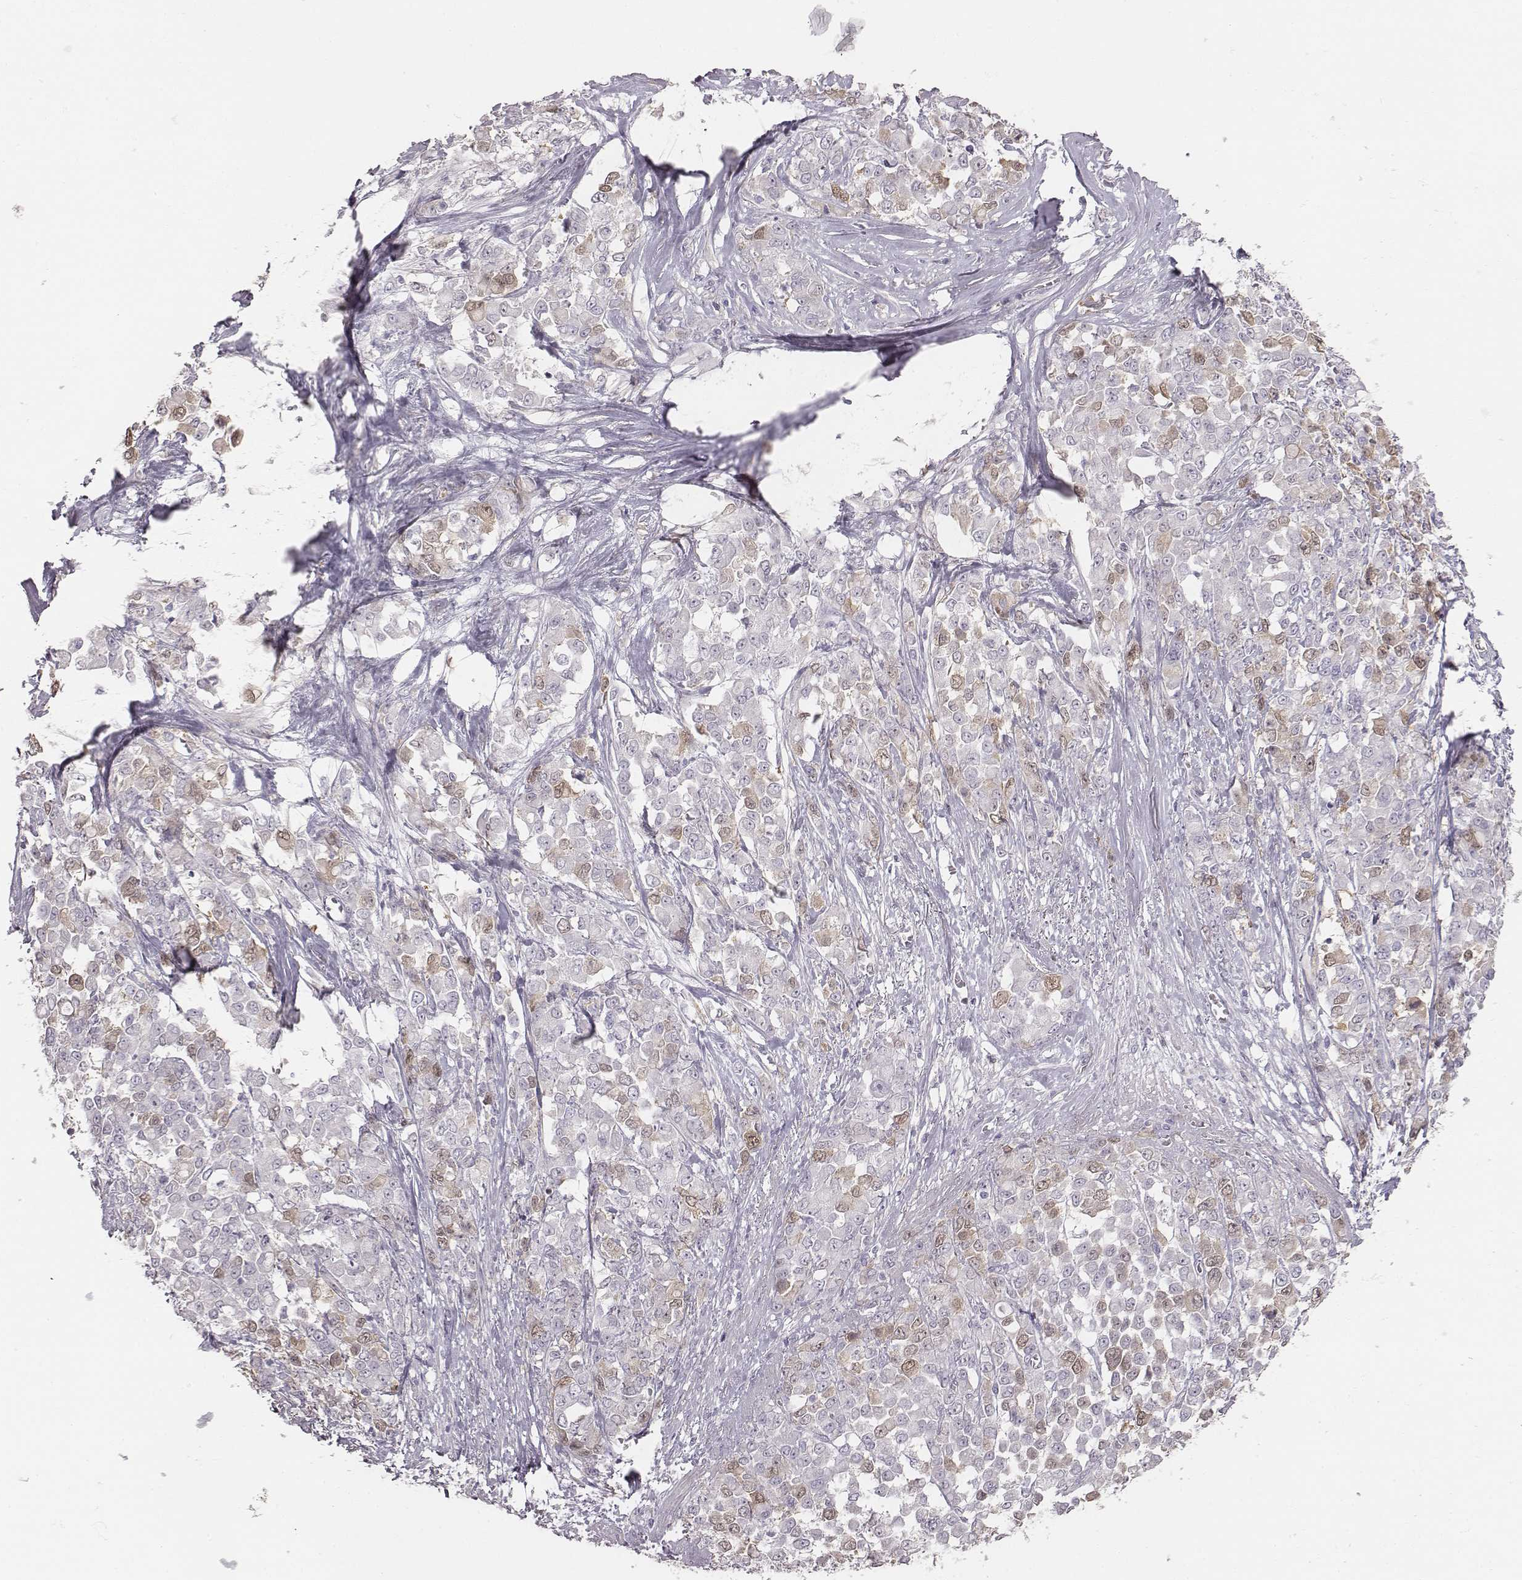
{"staining": {"intensity": "negative", "quantity": "none", "location": "none"}, "tissue": "stomach cancer", "cell_type": "Tumor cells", "image_type": "cancer", "snomed": [{"axis": "morphology", "description": "Adenocarcinoma, NOS"}, {"axis": "topography", "description": "Stomach"}], "caption": "Protein analysis of stomach adenocarcinoma reveals no significant staining in tumor cells.", "gene": "PBK", "patient": {"sex": "female", "age": 76}}